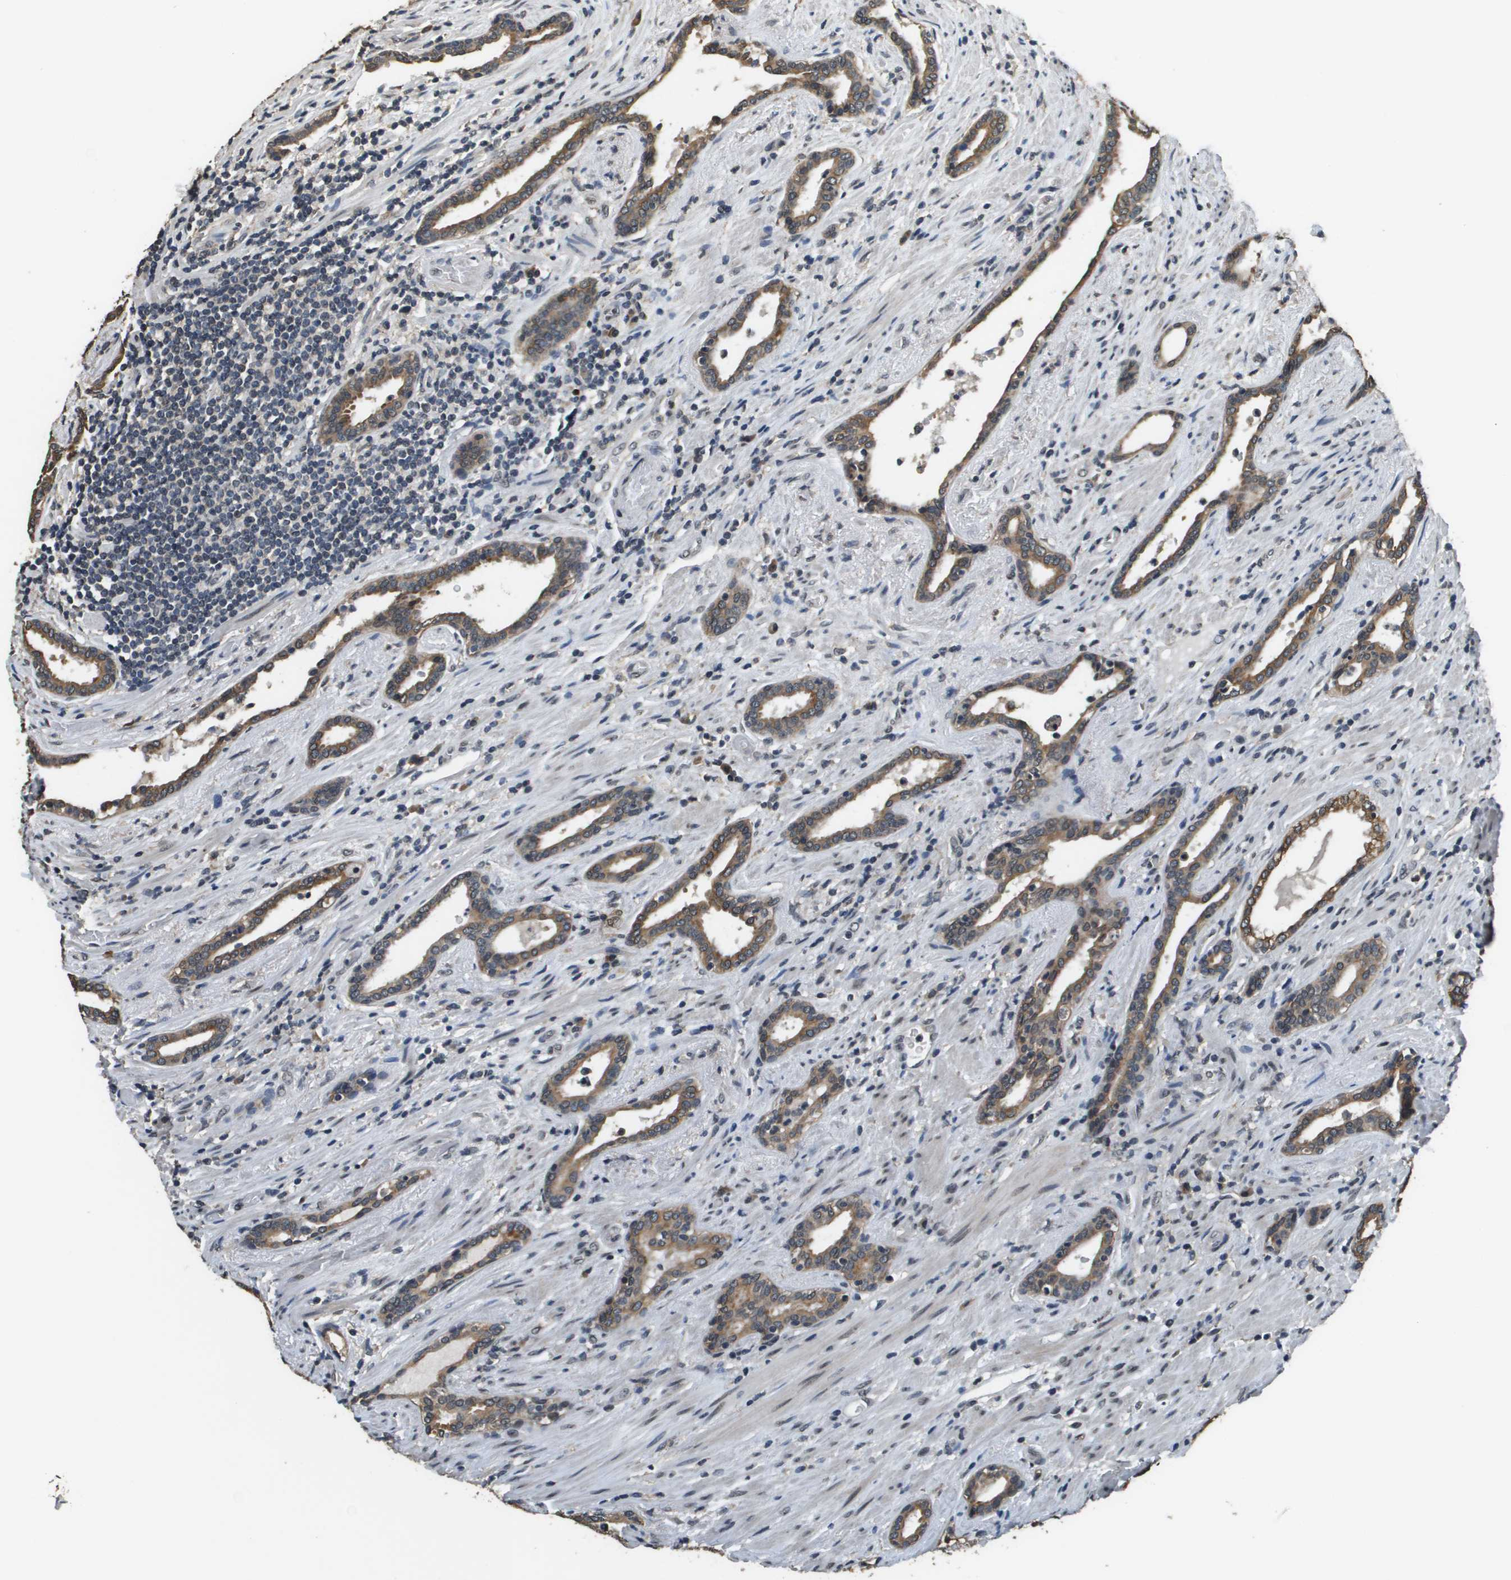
{"staining": {"intensity": "moderate", "quantity": ">75%", "location": "cytoplasmic/membranous"}, "tissue": "prostate cancer", "cell_type": "Tumor cells", "image_type": "cancer", "snomed": [{"axis": "morphology", "description": "Adenocarcinoma, High grade"}, {"axis": "topography", "description": "Prostate"}], "caption": "Immunohistochemistry (IHC) (DAB) staining of human high-grade adenocarcinoma (prostate) reveals moderate cytoplasmic/membranous protein positivity in about >75% of tumor cells. (DAB IHC with brightfield microscopy, high magnification).", "gene": "FANCC", "patient": {"sex": "male", "age": 71}}